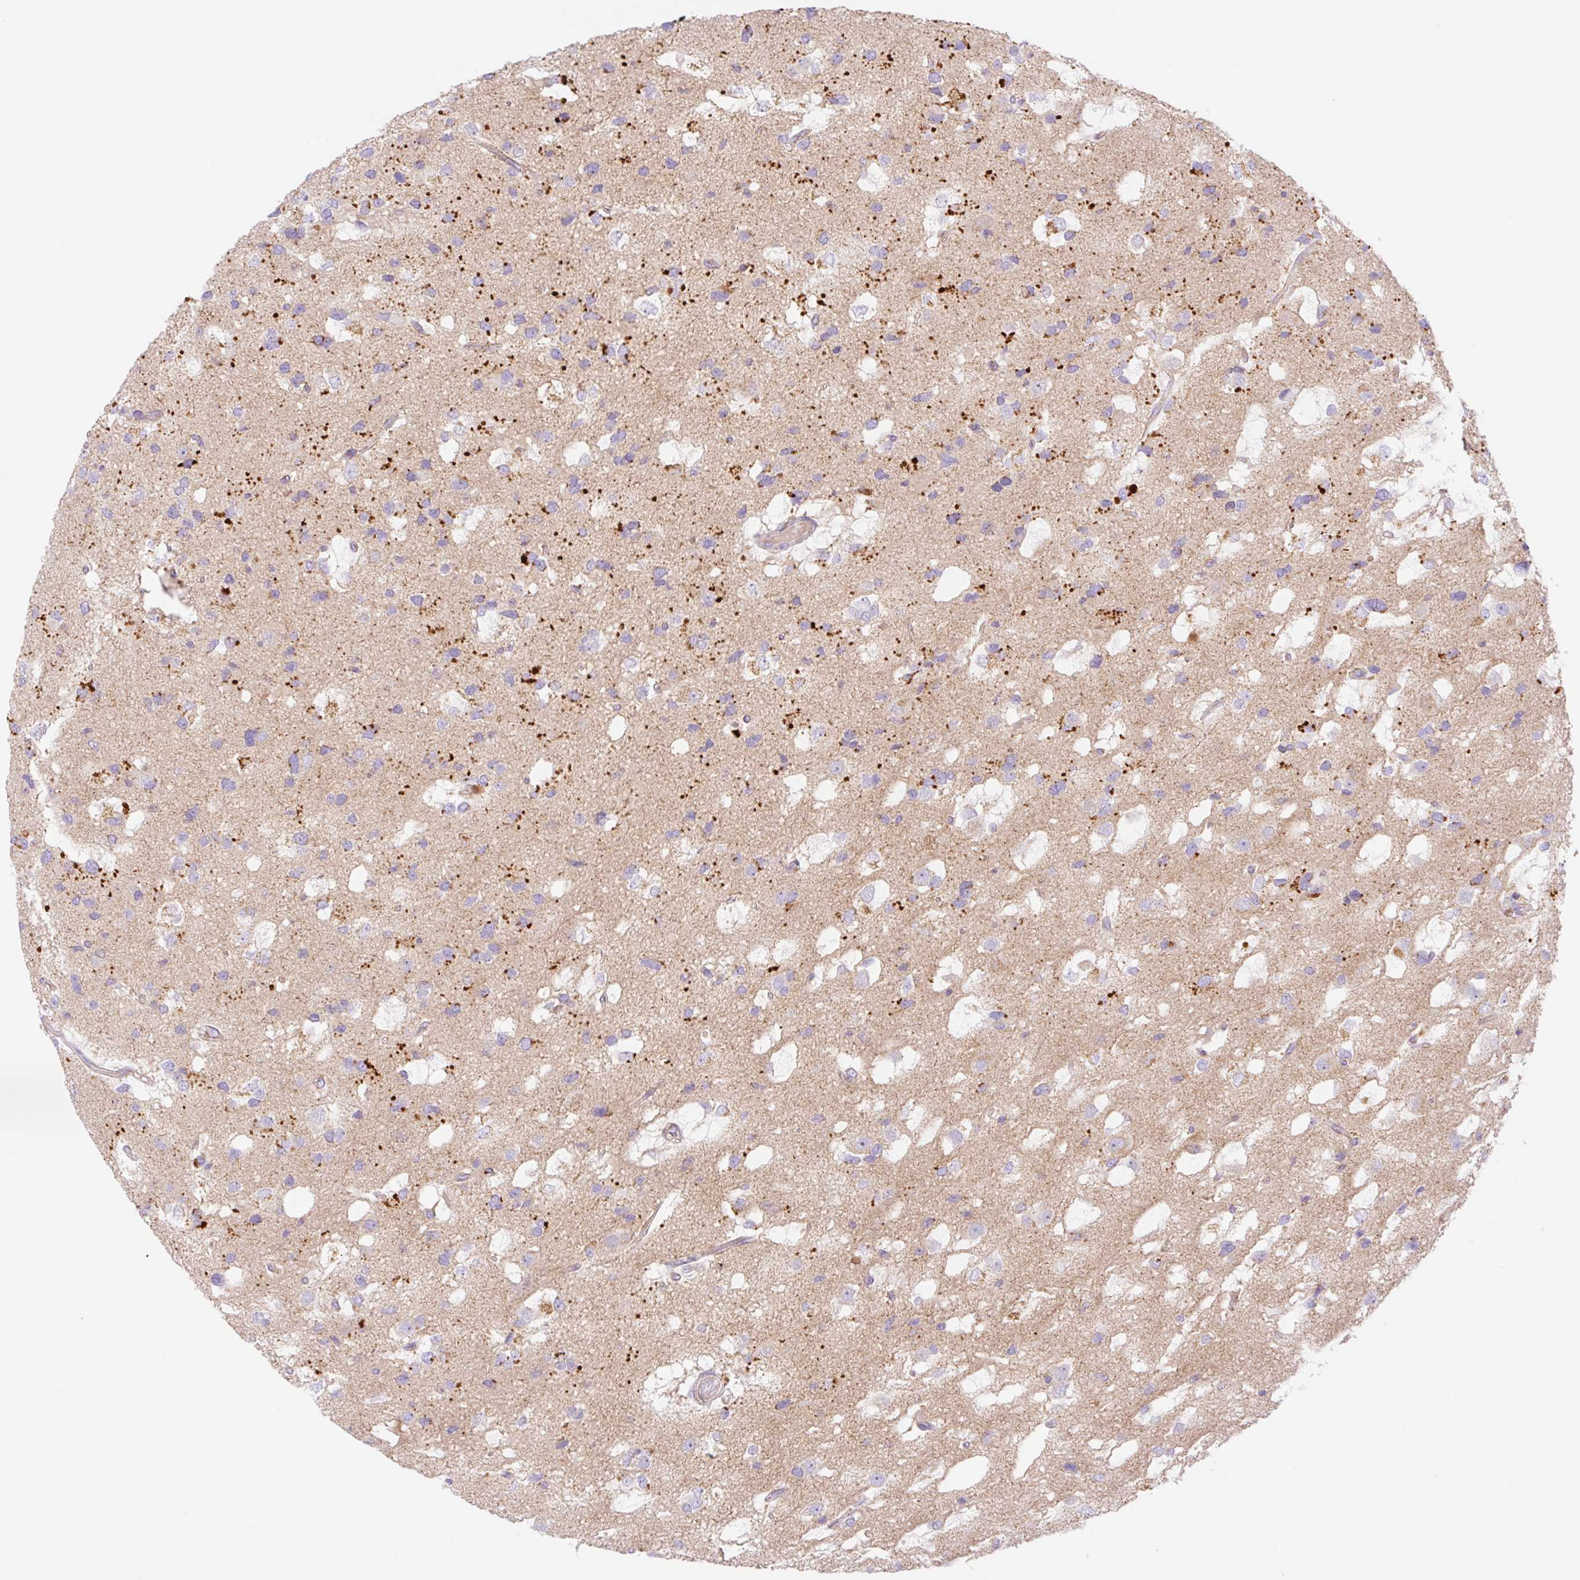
{"staining": {"intensity": "negative", "quantity": "none", "location": "none"}, "tissue": "glioma", "cell_type": "Tumor cells", "image_type": "cancer", "snomed": [{"axis": "morphology", "description": "Glioma, malignant, High grade"}, {"axis": "topography", "description": "Brain"}], "caption": "This is a photomicrograph of IHC staining of high-grade glioma (malignant), which shows no expression in tumor cells. The staining is performed using DAB (3,3'-diaminobenzidine) brown chromogen with nuclei counter-stained in using hematoxylin.", "gene": "ETNK2", "patient": {"sex": "male", "age": 53}}